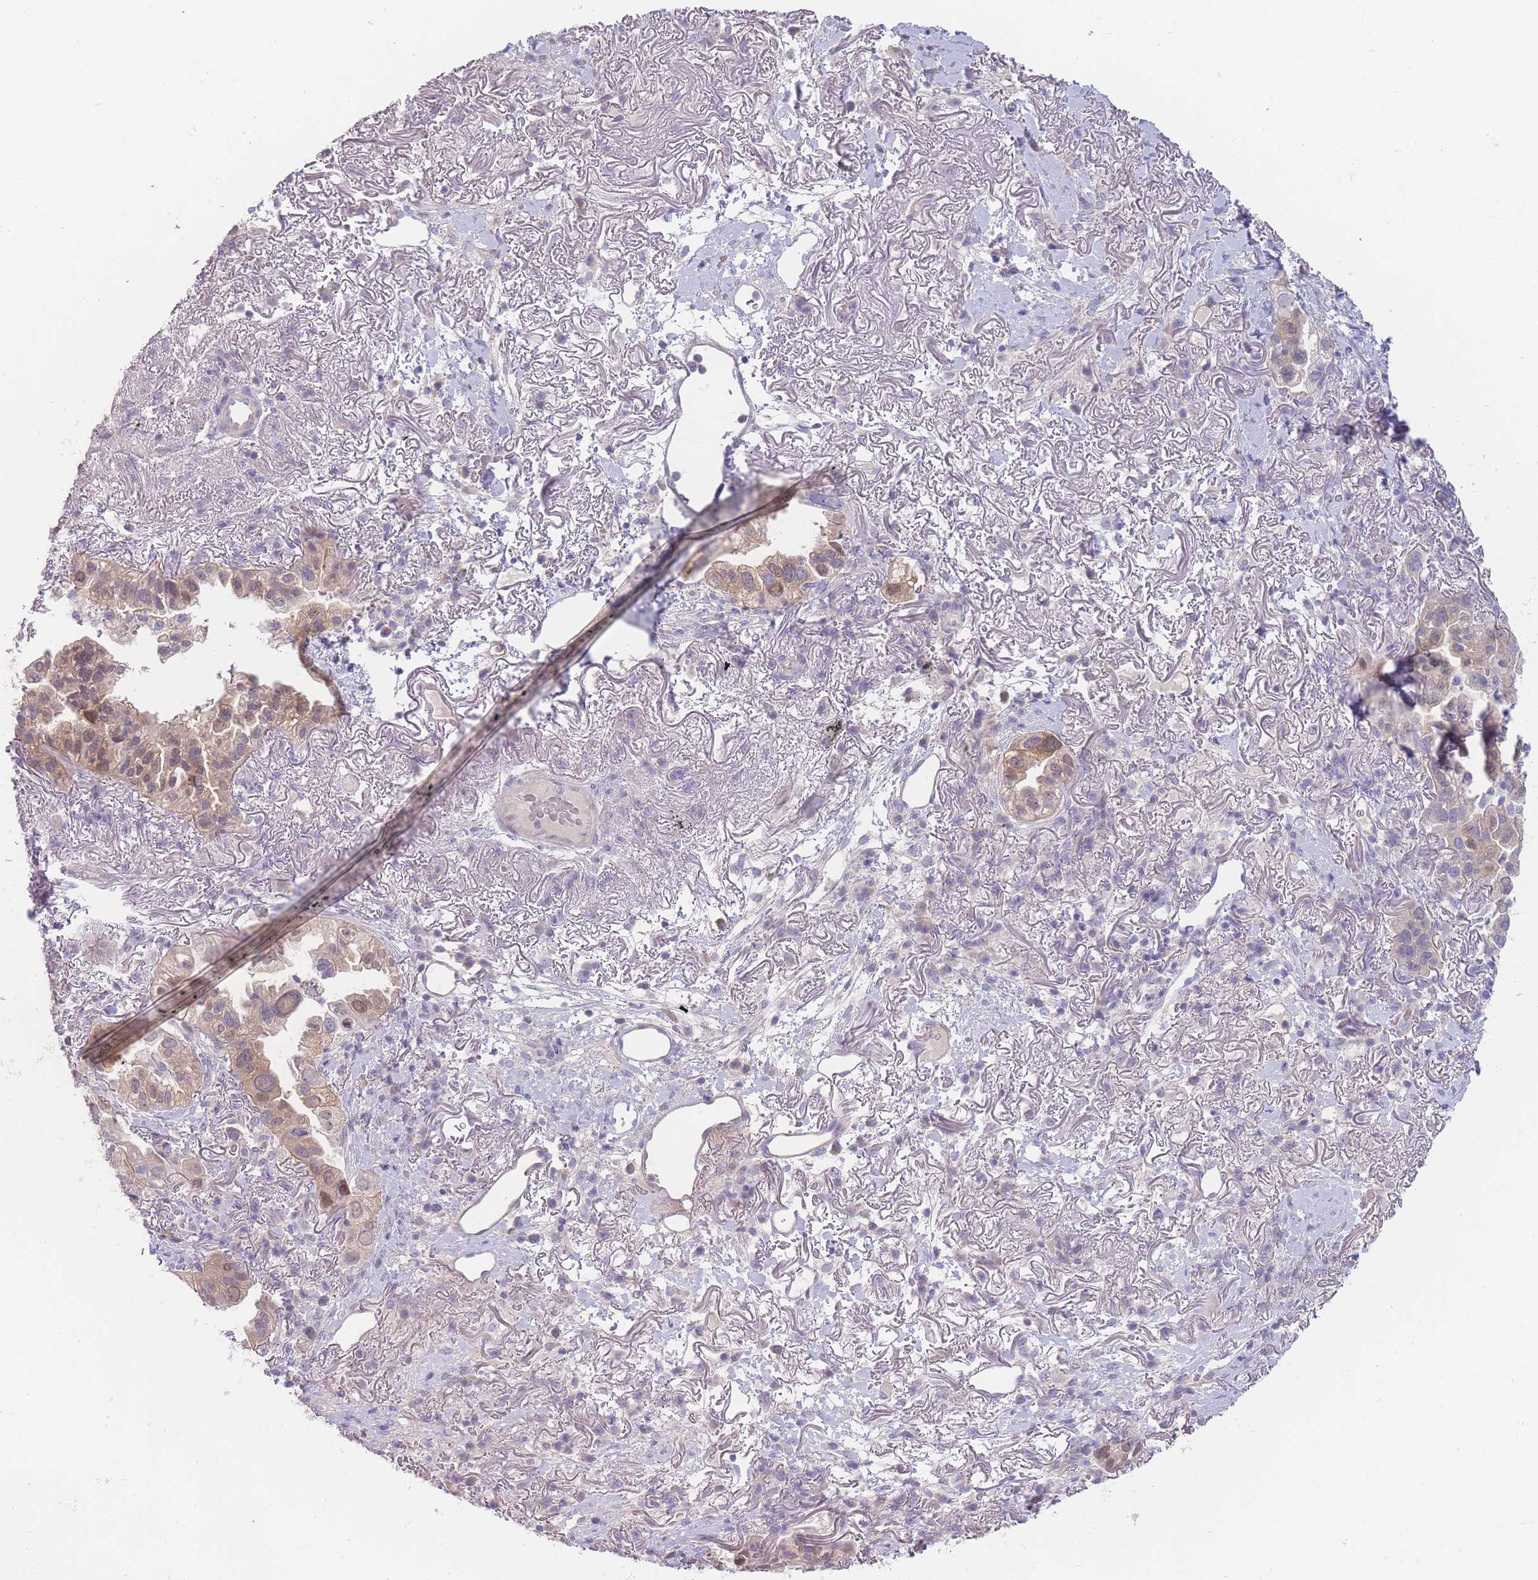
{"staining": {"intensity": "strong", "quantity": "<25%", "location": "cytoplasmic/membranous,nuclear"}, "tissue": "lung cancer", "cell_type": "Tumor cells", "image_type": "cancer", "snomed": [{"axis": "morphology", "description": "Adenocarcinoma, NOS"}, {"axis": "topography", "description": "Lung"}], "caption": "IHC histopathology image of neoplastic tissue: lung adenocarcinoma stained using immunohistochemistry exhibits medium levels of strong protein expression localized specifically in the cytoplasmic/membranous and nuclear of tumor cells, appearing as a cytoplasmic/membranous and nuclear brown color.", "gene": "SPHKAP", "patient": {"sex": "female", "age": 69}}